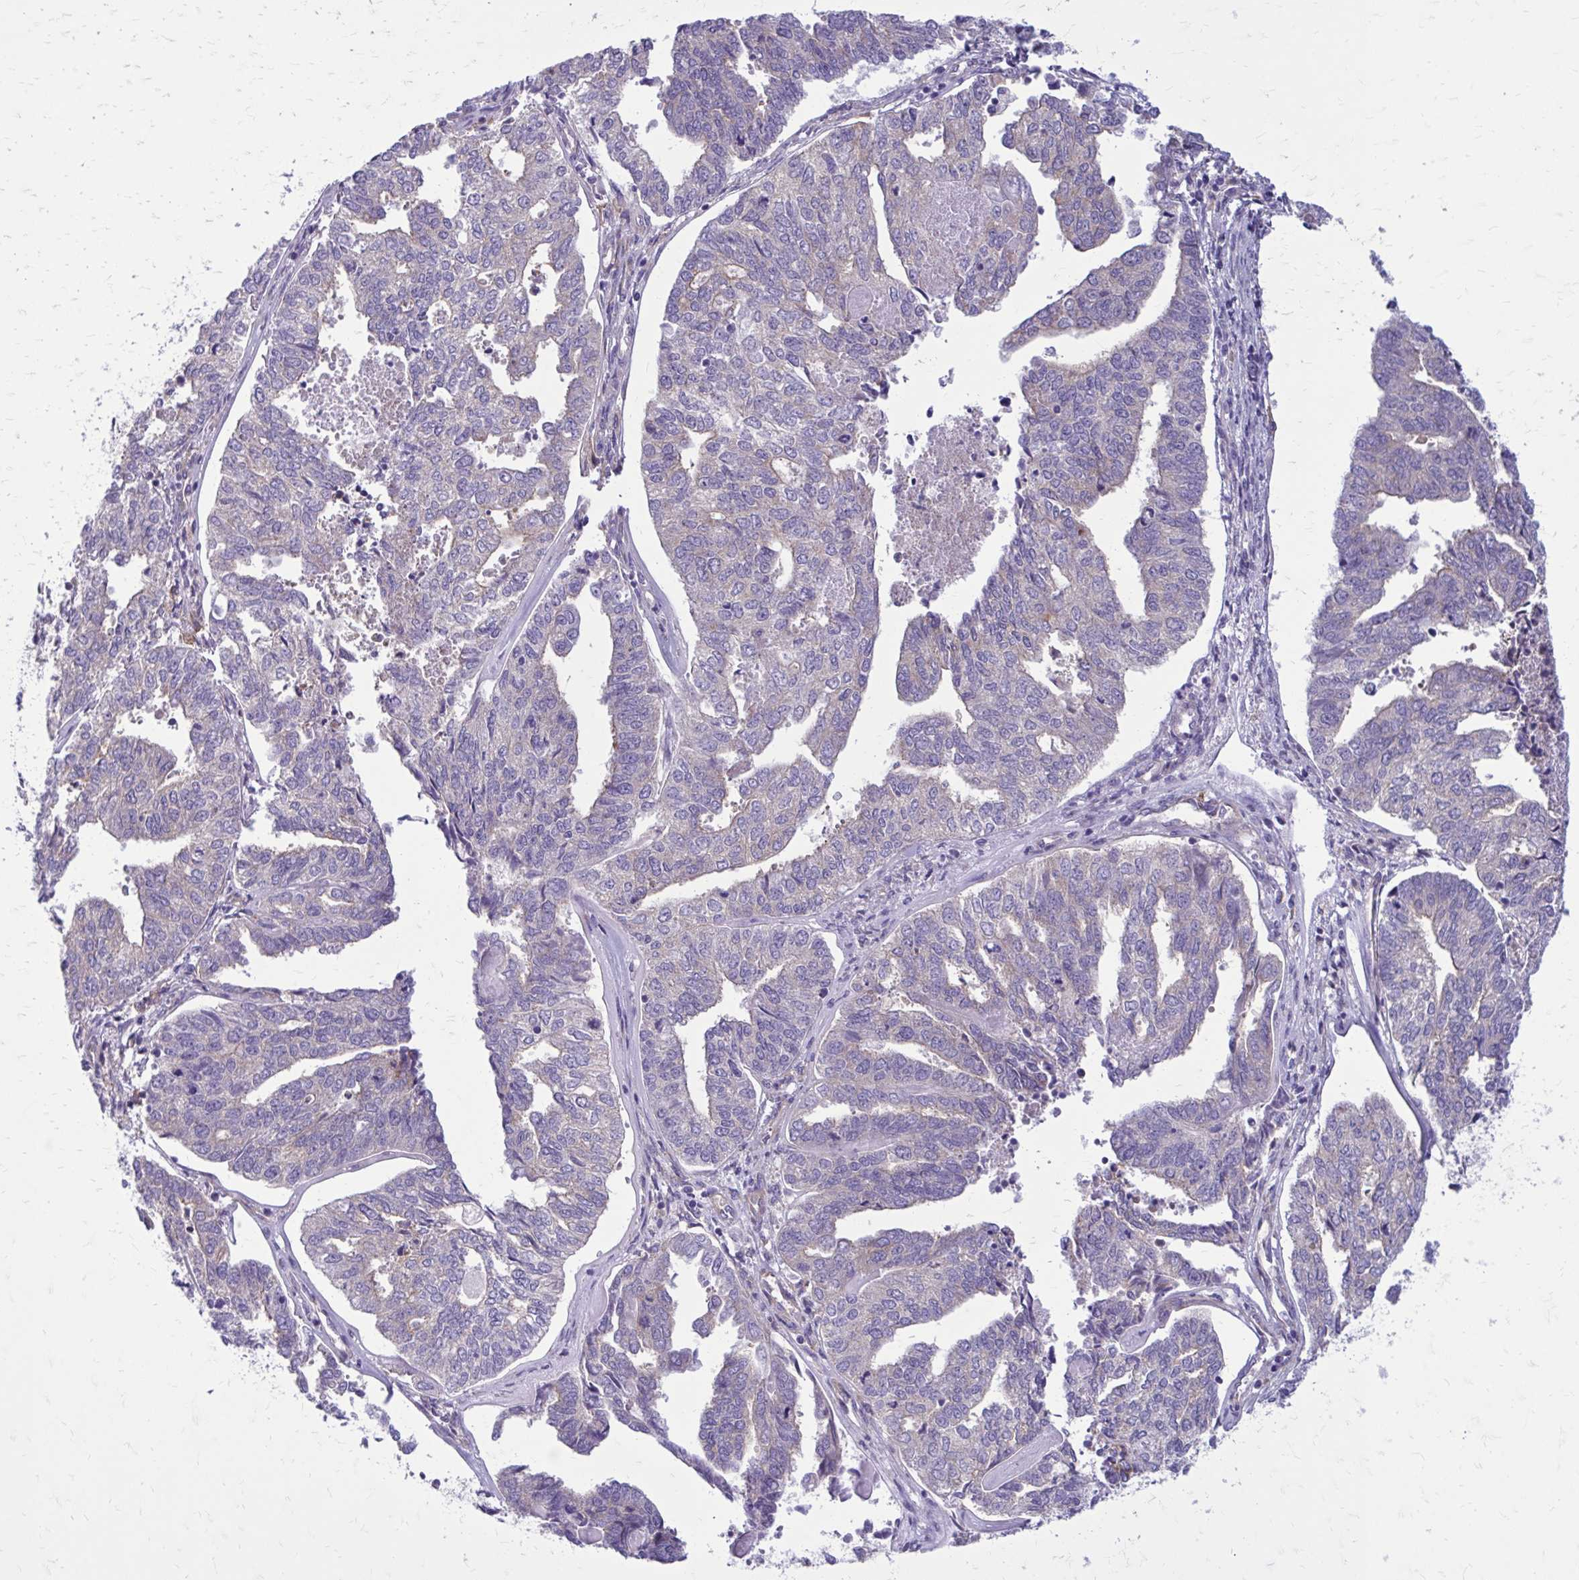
{"staining": {"intensity": "negative", "quantity": "none", "location": "none"}, "tissue": "endometrial cancer", "cell_type": "Tumor cells", "image_type": "cancer", "snomed": [{"axis": "morphology", "description": "Adenocarcinoma, NOS"}, {"axis": "topography", "description": "Endometrium"}], "caption": "This photomicrograph is of endometrial cancer (adenocarcinoma) stained with immunohistochemistry to label a protein in brown with the nuclei are counter-stained blue. There is no staining in tumor cells.", "gene": "CLTA", "patient": {"sex": "female", "age": 73}}